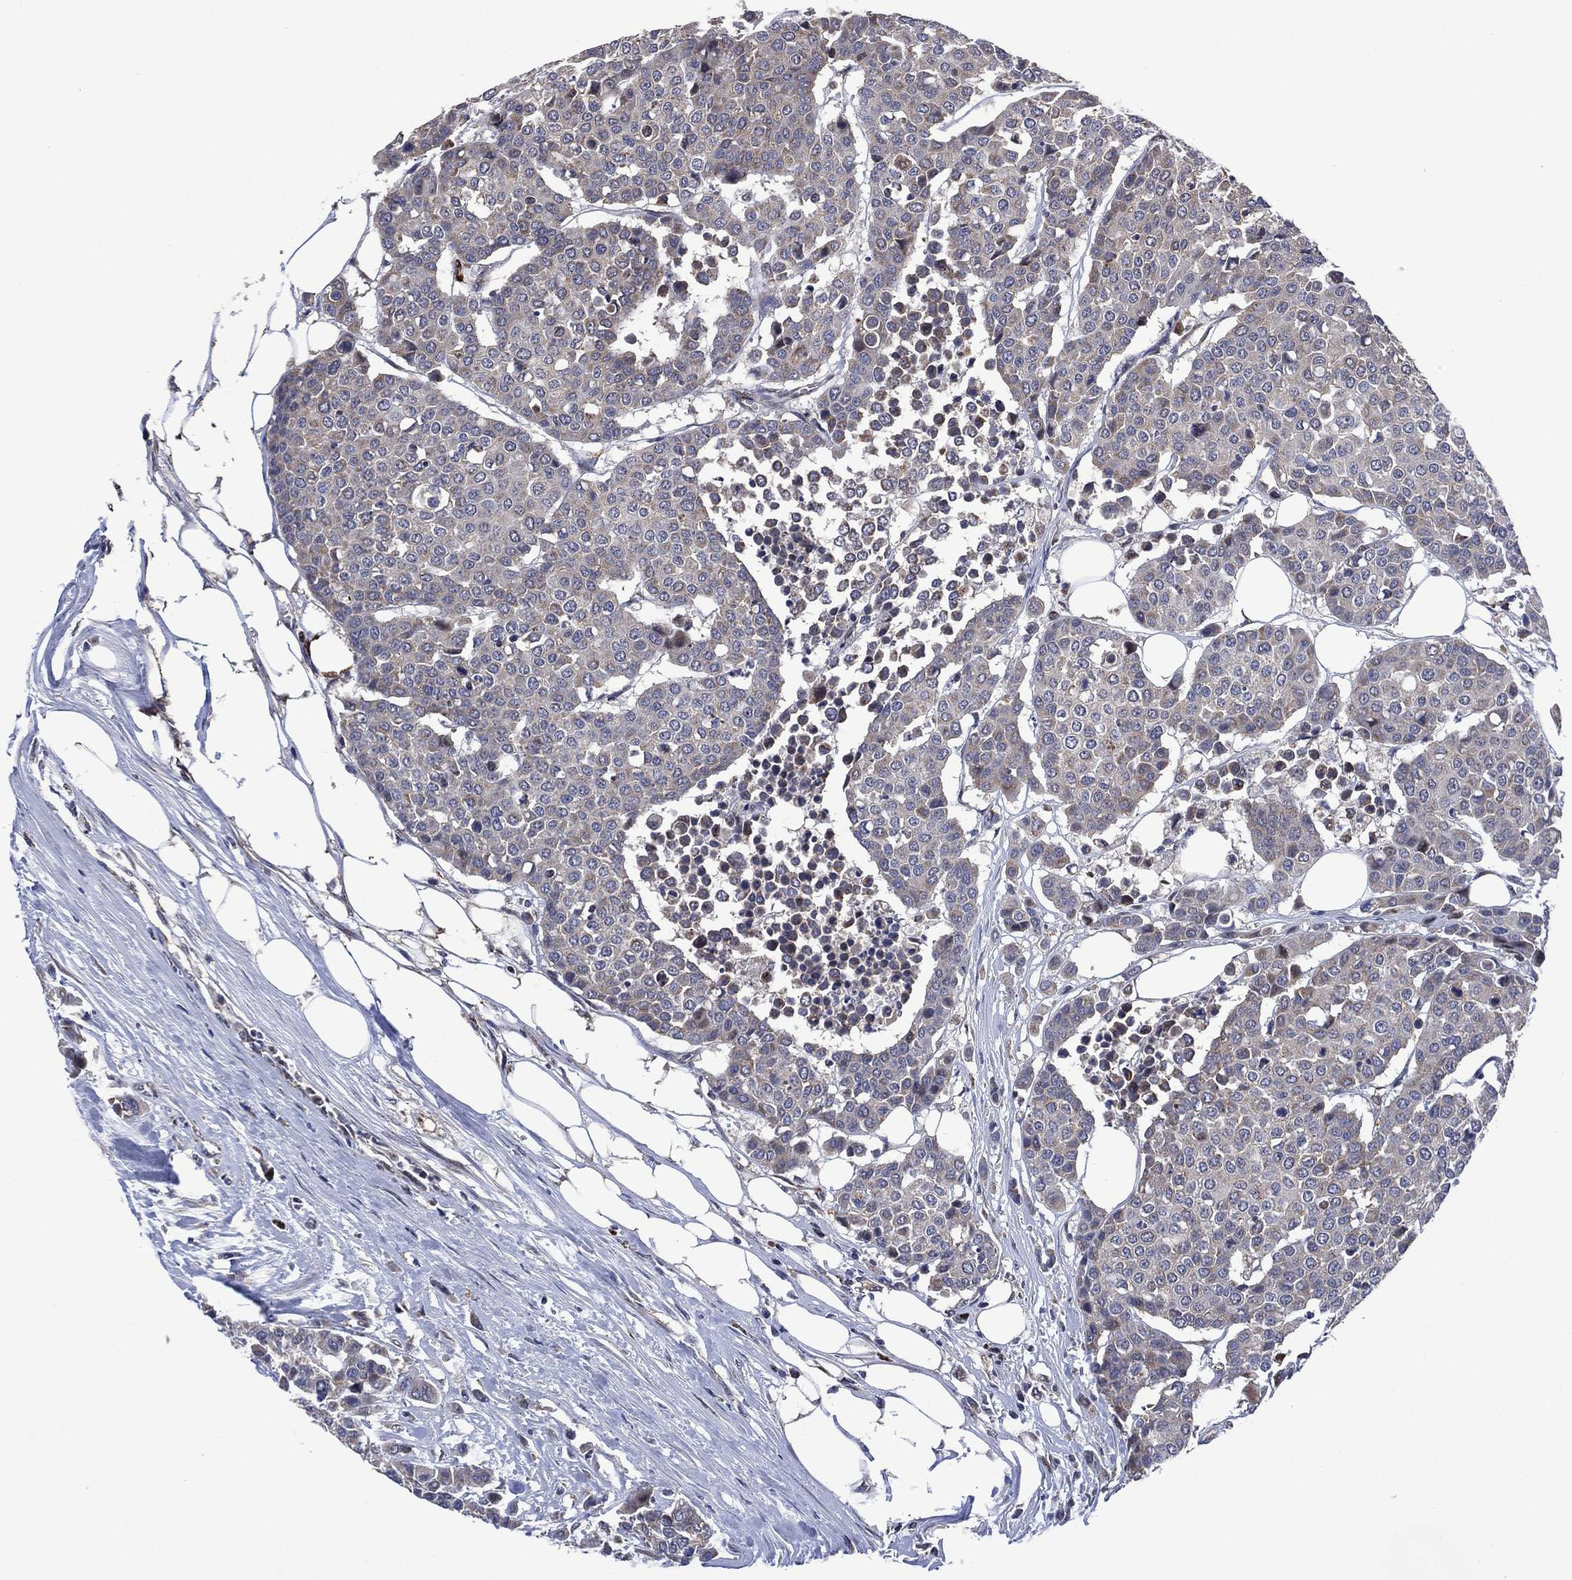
{"staining": {"intensity": "negative", "quantity": "none", "location": "none"}, "tissue": "carcinoid", "cell_type": "Tumor cells", "image_type": "cancer", "snomed": [{"axis": "morphology", "description": "Carcinoid, malignant, NOS"}, {"axis": "topography", "description": "Colon"}], "caption": "DAB (3,3'-diaminobenzidine) immunohistochemical staining of carcinoid reveals no significant positivity in tumor cells.", "gene": "HTD2", "patient": {"sex": "male", "age": 81}}